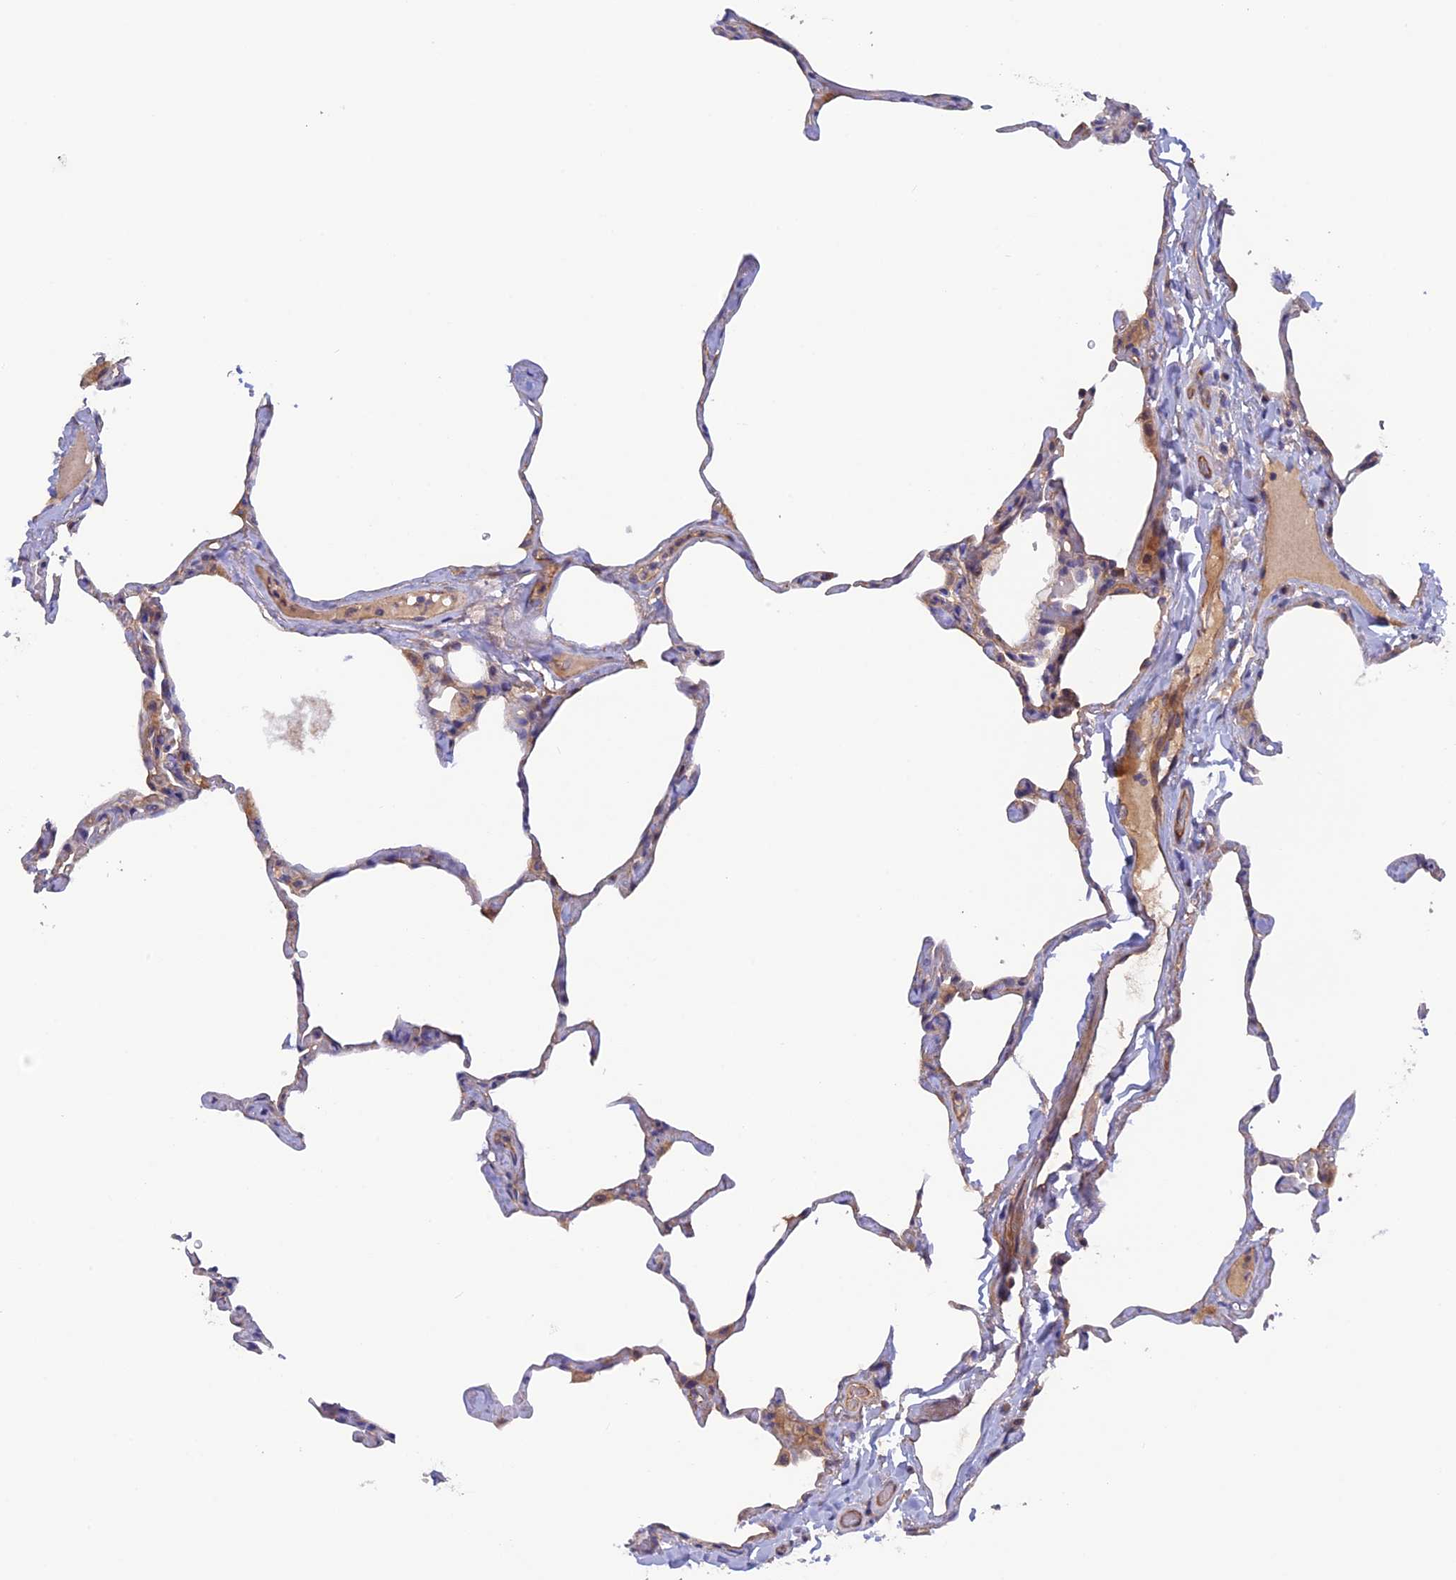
{"staining": {"intensity": "weak", "quantity": "25%-75%", "location": "cytoplasmic/membranous"}, "tissue": "lung", "cell_type": "Alveolar cells", "image_type": "normal", "snomed": [{"axis": "morphology", "description": "Normal tissue, NOS"}, {"axis": "topography", "description": "Lung"}], "caption": "Unremarkable lung was stained to show a protein in brown. There is low levels of weak cytoplasmic/membranous staining in about 25%-75% of alveolar cells. (DAB (3,3'-diaminobenzidine) IHC with brightfield microscopy, high magnification).", "gene": "DUS3L", "patient": {"sex": "male", "age": 65}}